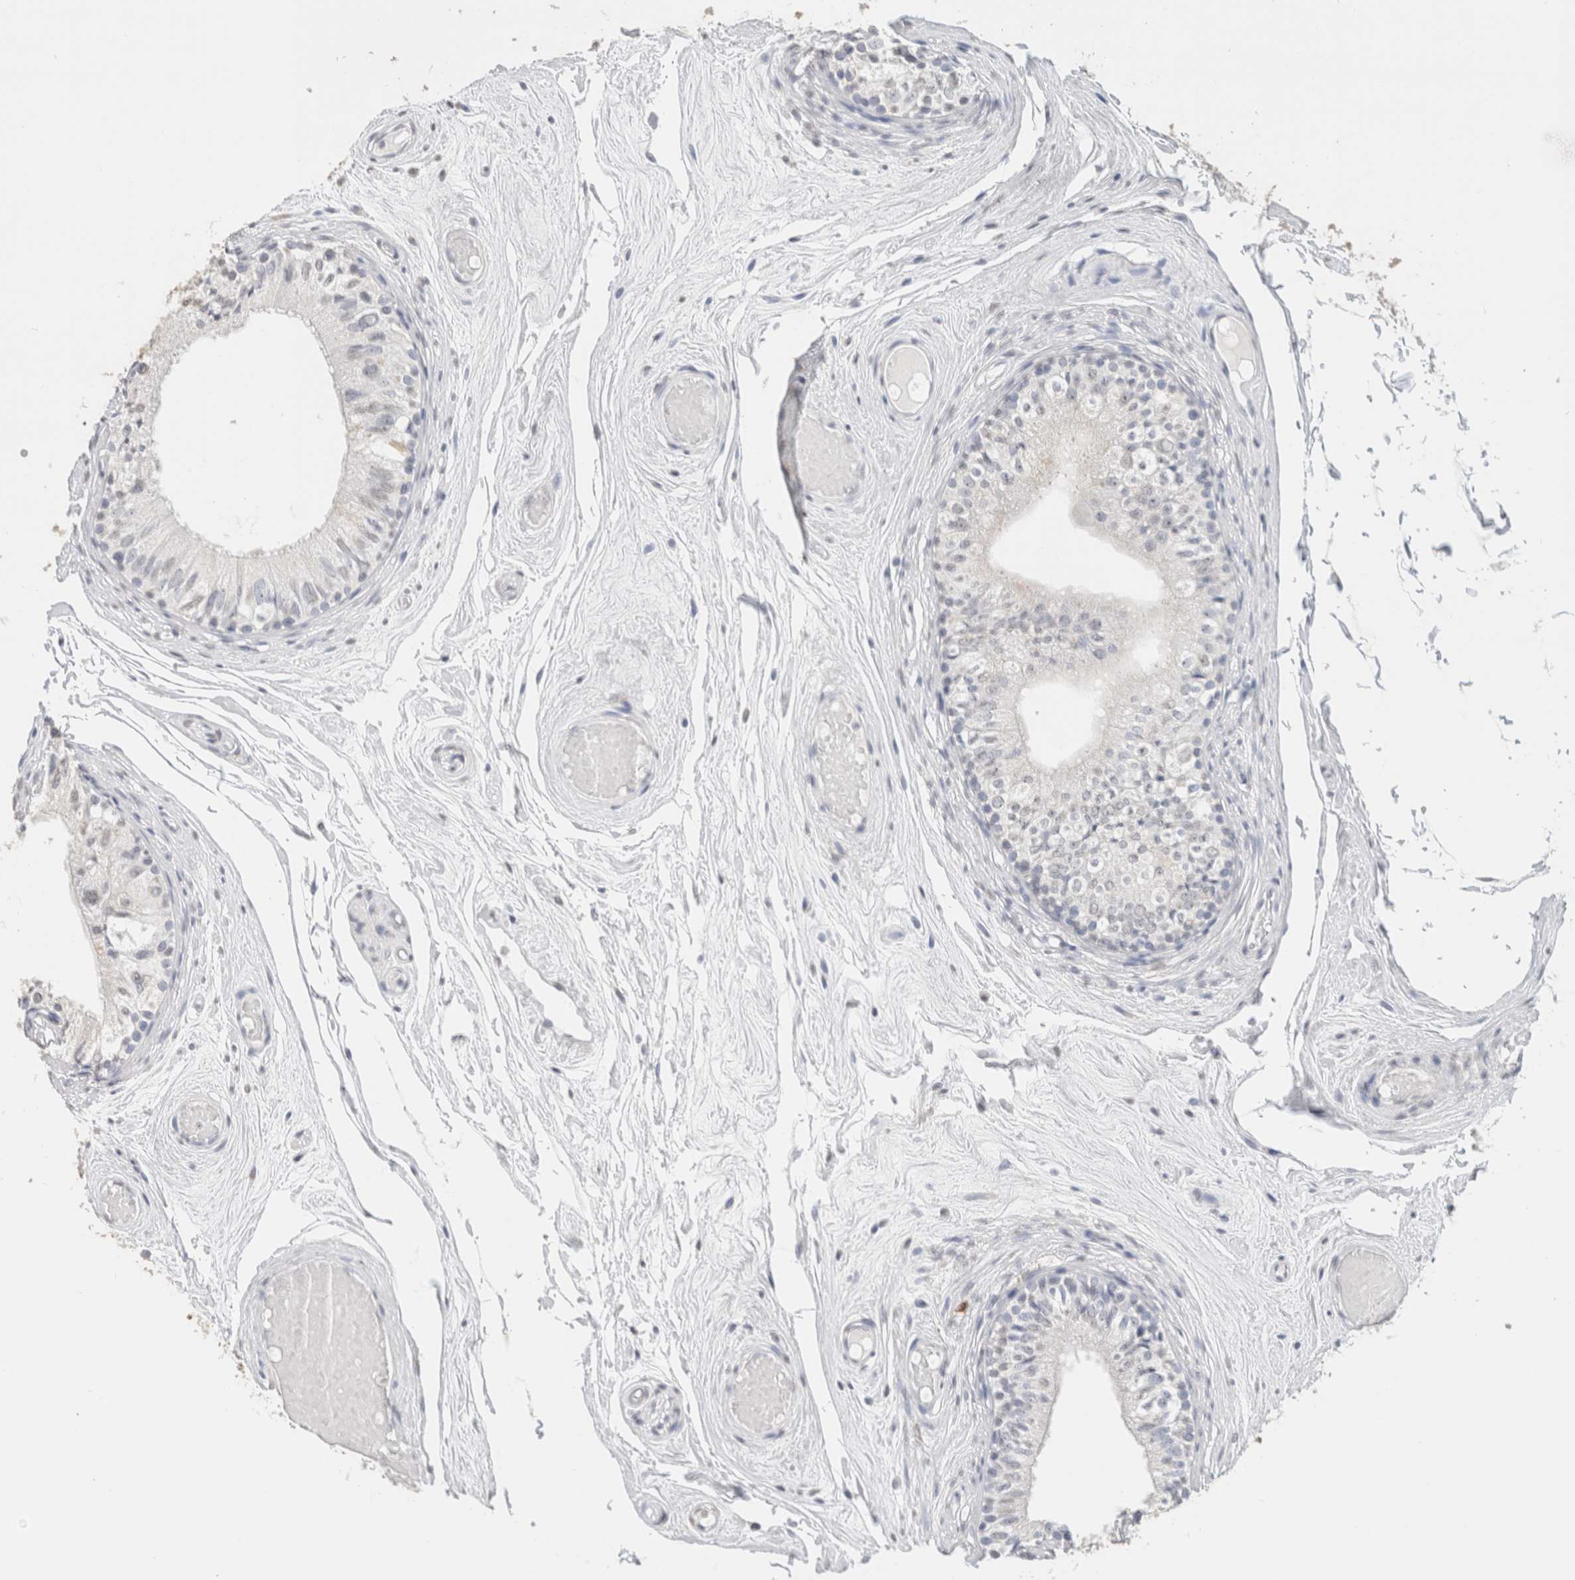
{"staining": {"intensity": "weak", "quantity": "<25%", "location": "cytoplasmic/membranous"}, "tissue": "epididymis", "cell_type": "Glandular cells", "image_type": "normal", "snomed": [{"axis": "morphology", "description": "Normal tissue, NOS"}, {"axis": "topography", "description": "Epididymis"}], "caption": "DAB immunohistochemical staining of benign human epididymis reveals no significant positivity in glandular cells.", "gene": "CD80", "patient": {"sex": "male", "age": 79}}